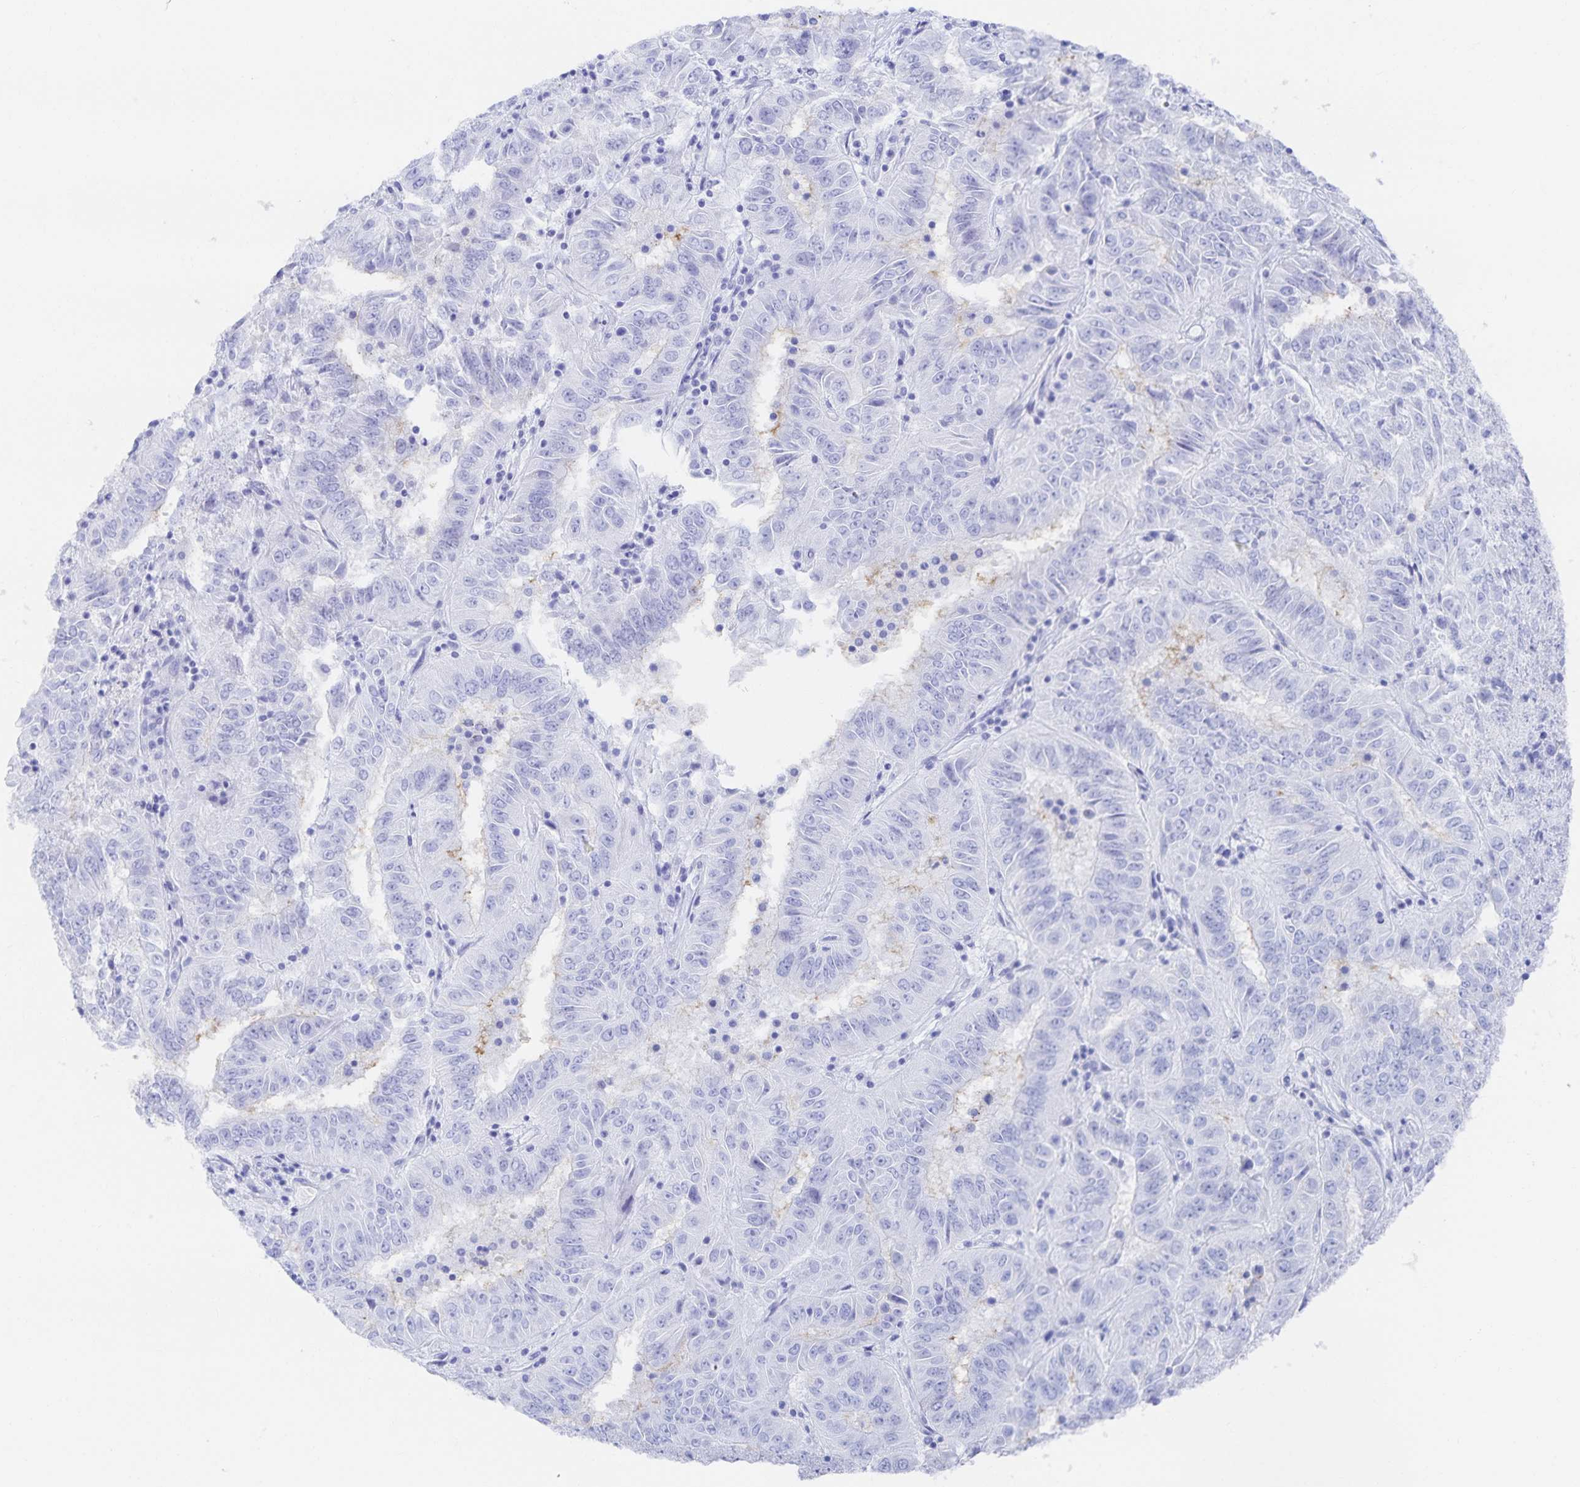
{"staining": {"intensity": "negative", "quantity": "none", "location": "none"}, "tissue": "pancreatic cancer", "cell_type": "Tumor cells", "image_type": "cancer", "snomed": [{"axis": "morphology", "description": "Adenocarcinoma, NOS"}, {"axis": "topography", "description": "Pancreas"}], "caption": "Immunohistochemistry of pancreatic adenocarcinoma reveals no expression in tumor cells.", "gene": "SNTN", "patient": {"sex": "male", "age": 63}}